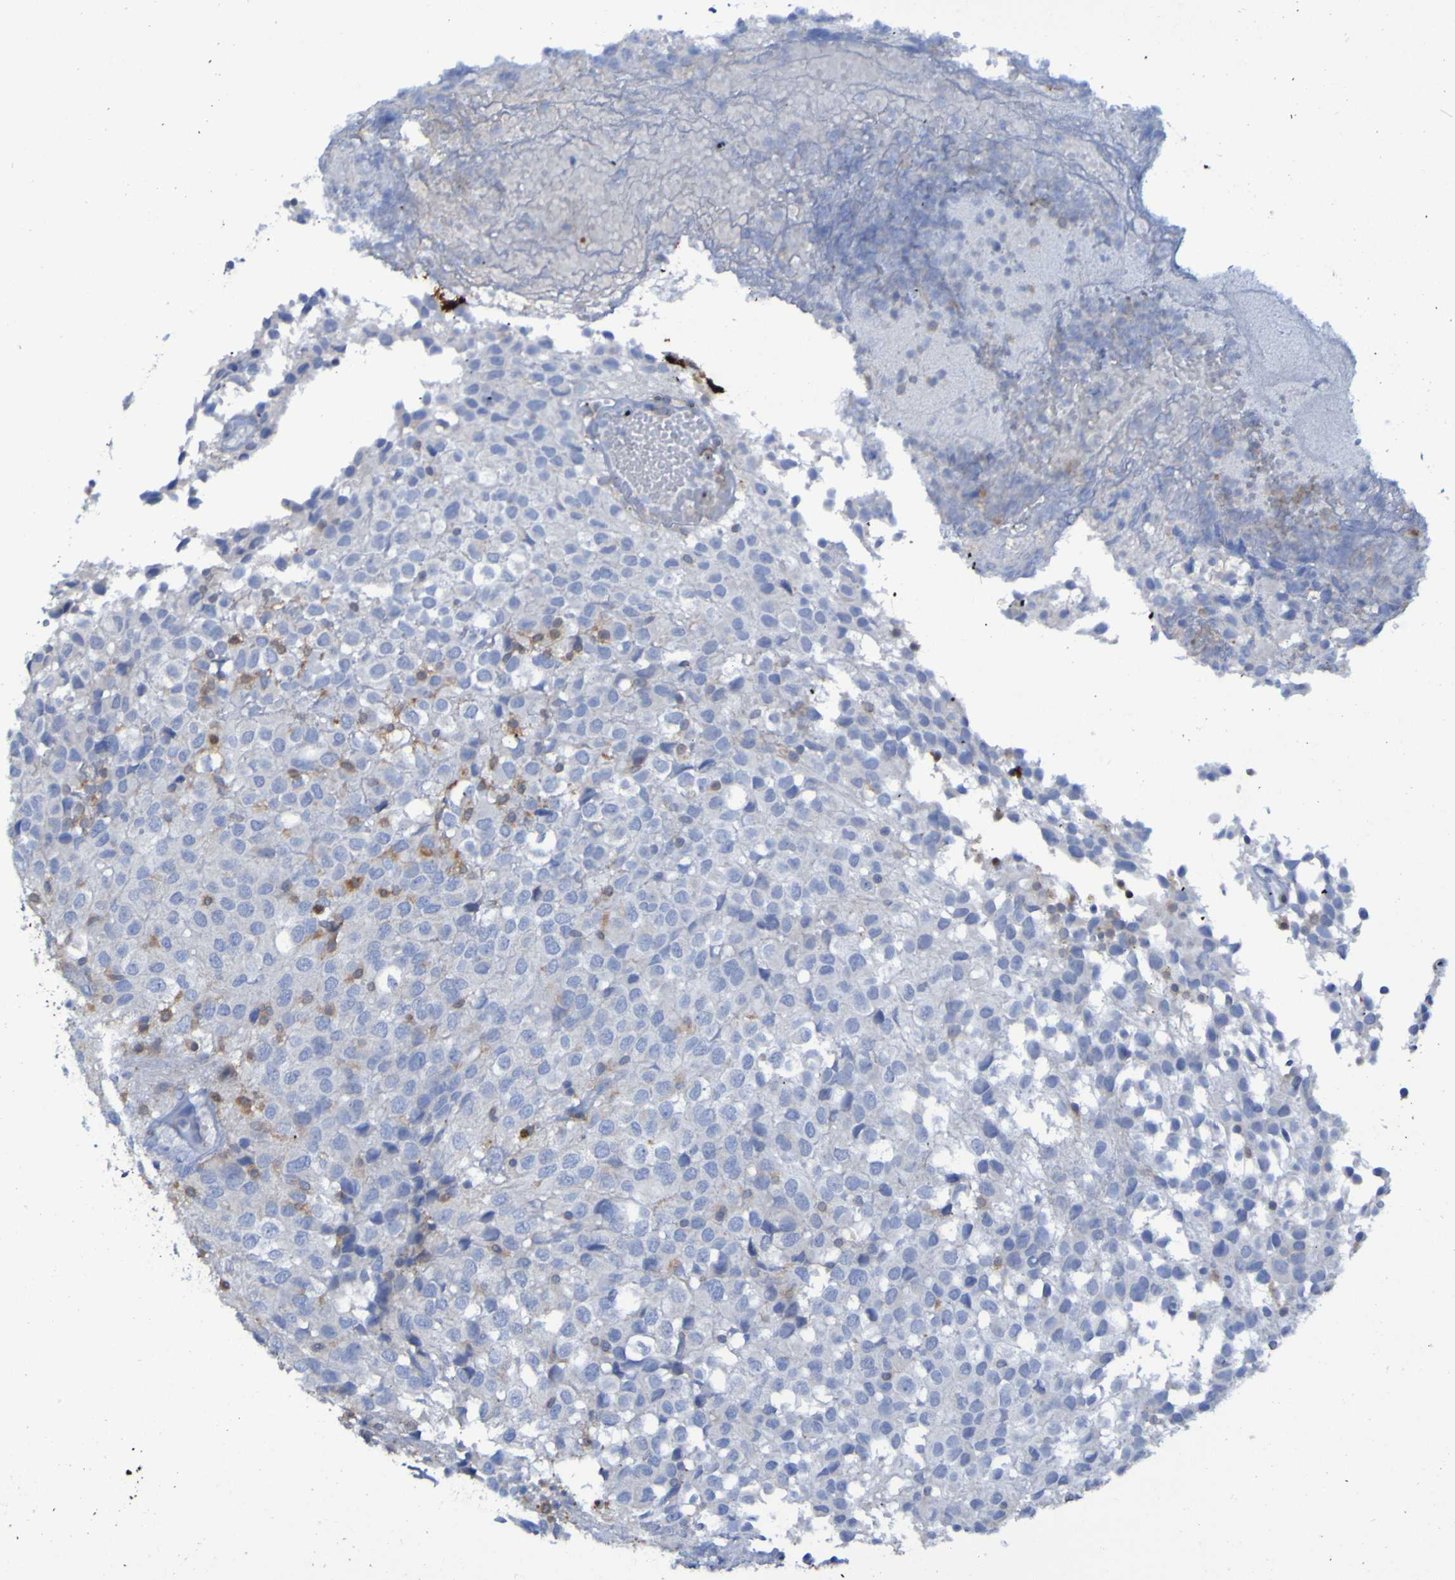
{"staining": {"intensity": "weak", "quantity": "<25%", "location": "cytoplasmic/membranous"}, "tissue": "glioma", "cell_type": "Tumor cells", "image_type": "cancer", "snomed": [{"axis": "morphology", "description": "Glioma, malignant, High grade"}, {"axis": "topography", "description": "Brain"}], "caption": "Malignant glioma (high-grade) was stained to show a protein in brown. There is no significant staining in tumor cells. Nuclei are stained in blue.", "gene": "MPPE1", "patient": {"sex": "male", "age": 32}}